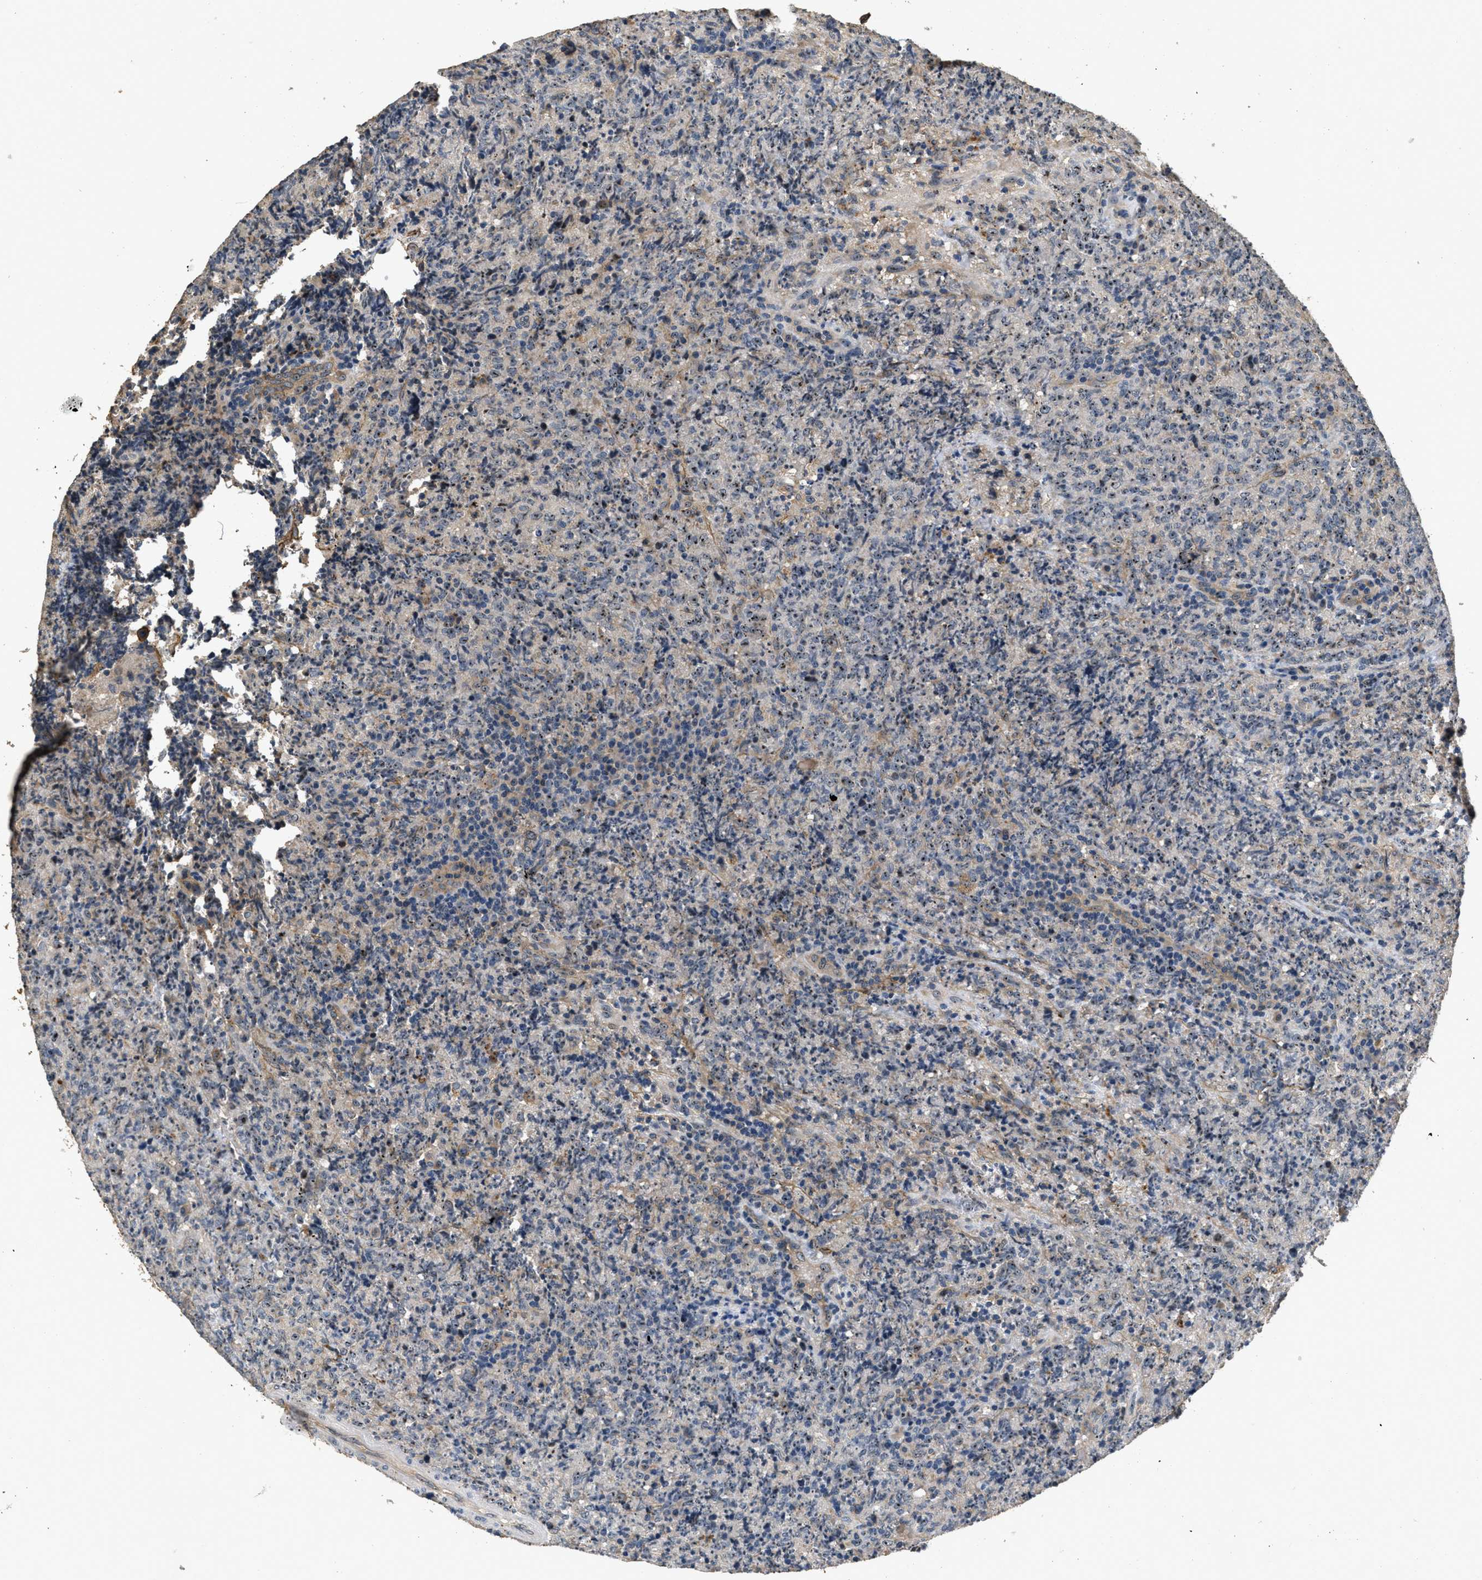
{"staining": {"intensity": "moderate", "quantity": ">75%", "location": "nuclear"}, "tissue": "lymphoma", "cell_type": "Tumor cells", "image_type": "cancer", "snomed": [{"axis": "morphology", "description": "Malignant lymphoma, non-Hodgkin's type, High grade"}, {"axis": "topography", "description": "Tonsil"}], "caption": "A medium amount of moderate nuclear positivity is seen in approximately >75% of tumor cells in malignant lymphoma, non-Hodgkin's type (high-grade) tissue.", "gene": "OSMR", "patient": {"sex": "female", "age": 36}}